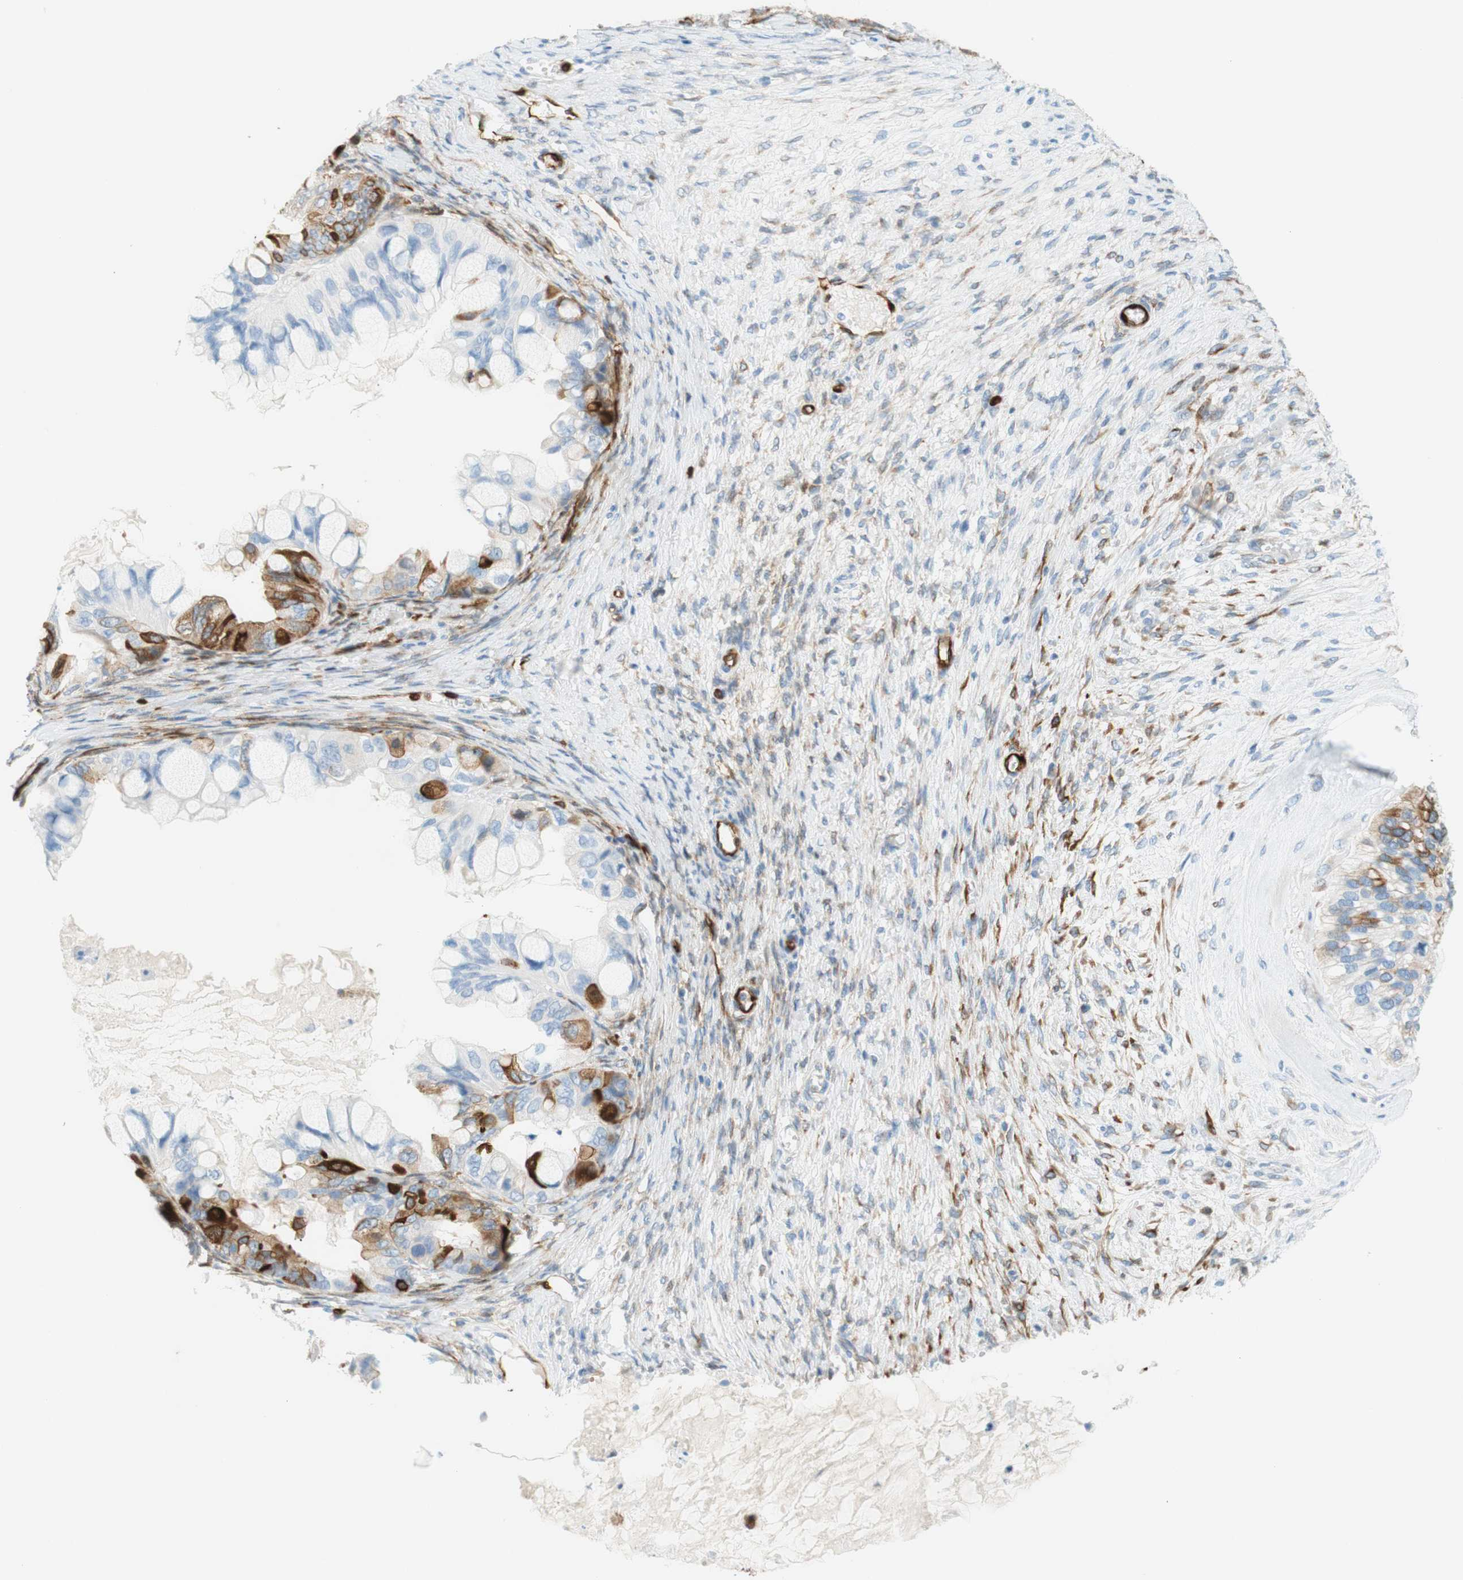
{"staining": {"intensity": "strong", "quantity": "<25%", "location": "cytoplasmic/membranous"}, "tissue": "ovarian cancer", "cell_type": "Tumor cells", "image_type": "cancer", "snomed": [{"axis": "morphology", "description": "Cystadenocarcinoma, mucinous, NOS"}, {"axis": "topography", "description": "Ovary"}], "caption": "Ovarian cancer (mucinous cystadenocarcinoma) stained with a protein marker exhibits strong staining in tumor cells.", "gene": "STMN1", "patient": {"sex": "female", "age": 80}}